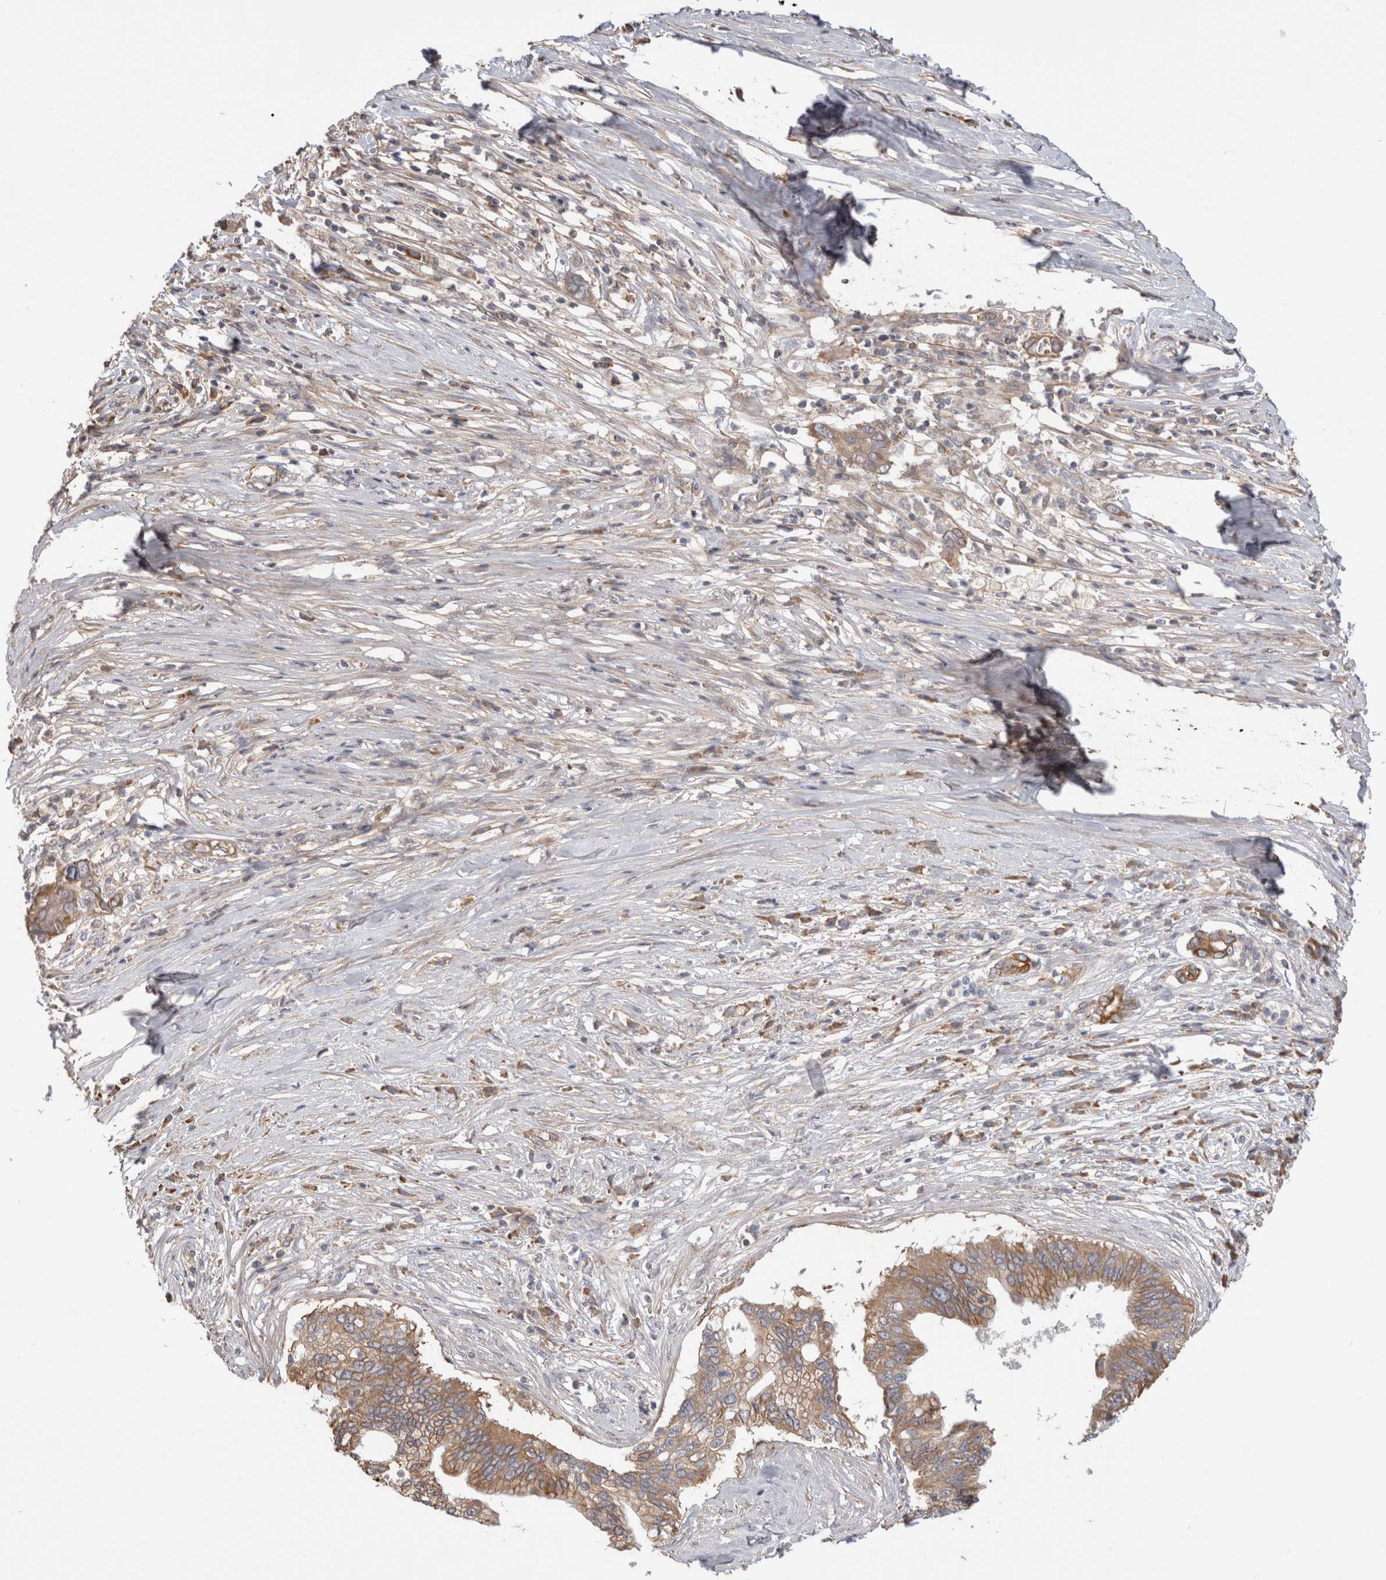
{"staining": {"intensity": "moderate", "quantity": ">75%", "location": "cytoplasmic/membranous"}, "tissue": "pancreatic cancer", "cell_type": "Tumor cells", "image_type": "cancer", "snomed": [{"axis": "morphology", "description": "Normal tissue, NOS"}, {"axis": "morphology", "description": "Adenocarcinoma, NOS"}, {"axis": "topography", "description": "Pancreas"}, {"axis": "topography", "description": "Peripheral nerve tissue"}], "caption": "A high-resolution photomicrograph shows immunohistochemistry (IHC) staining of pancreatic cancer, which shows moderate cytoplasmic/membranous staining in approximately >75% of tumor cells.", "gene": "SMAP2", "patient": {"sex": "male", "age": 59}}